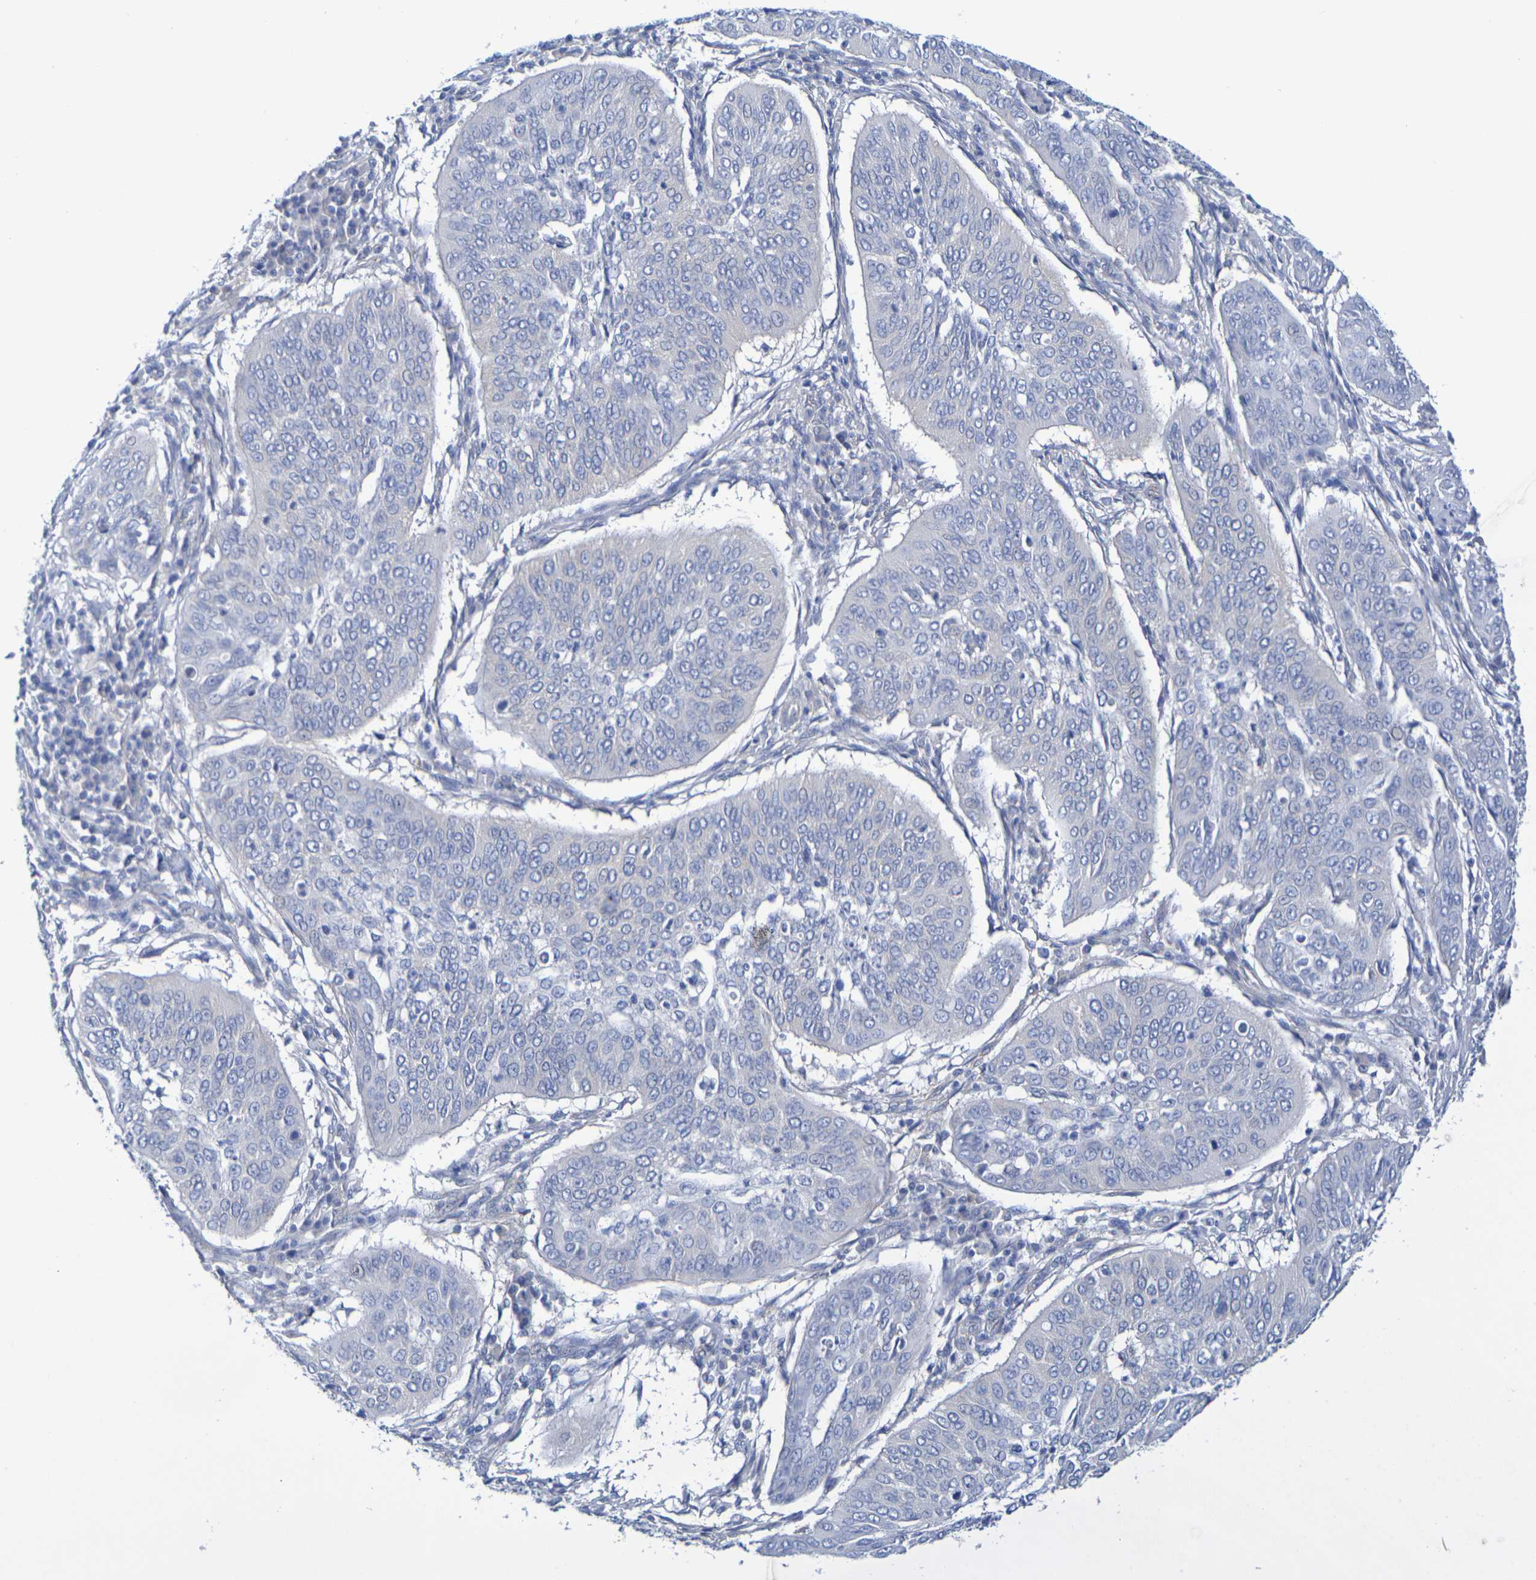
{"staining": {"intensity": "negative", "quantity": "none", "location": "none"}, "tissue": "cervical cancer", "cell_type": "Tumor cells", "image_type": "cancer", "snomed": [{"axis": "morphology", "description": "Normal tissue, NOS"}, {"axis": "morphology", "description": "Squamous cell carcinoma, NOS"}, {"axis": "topography", "description": "Cervix"}], "caption": "An image of human cervical cancer is negative for staining in tumor cells. (DAB IHC with hematoxylin counter stain).", "gene": "TMCC3", "patient": {"sex": "female", "age": 39}}